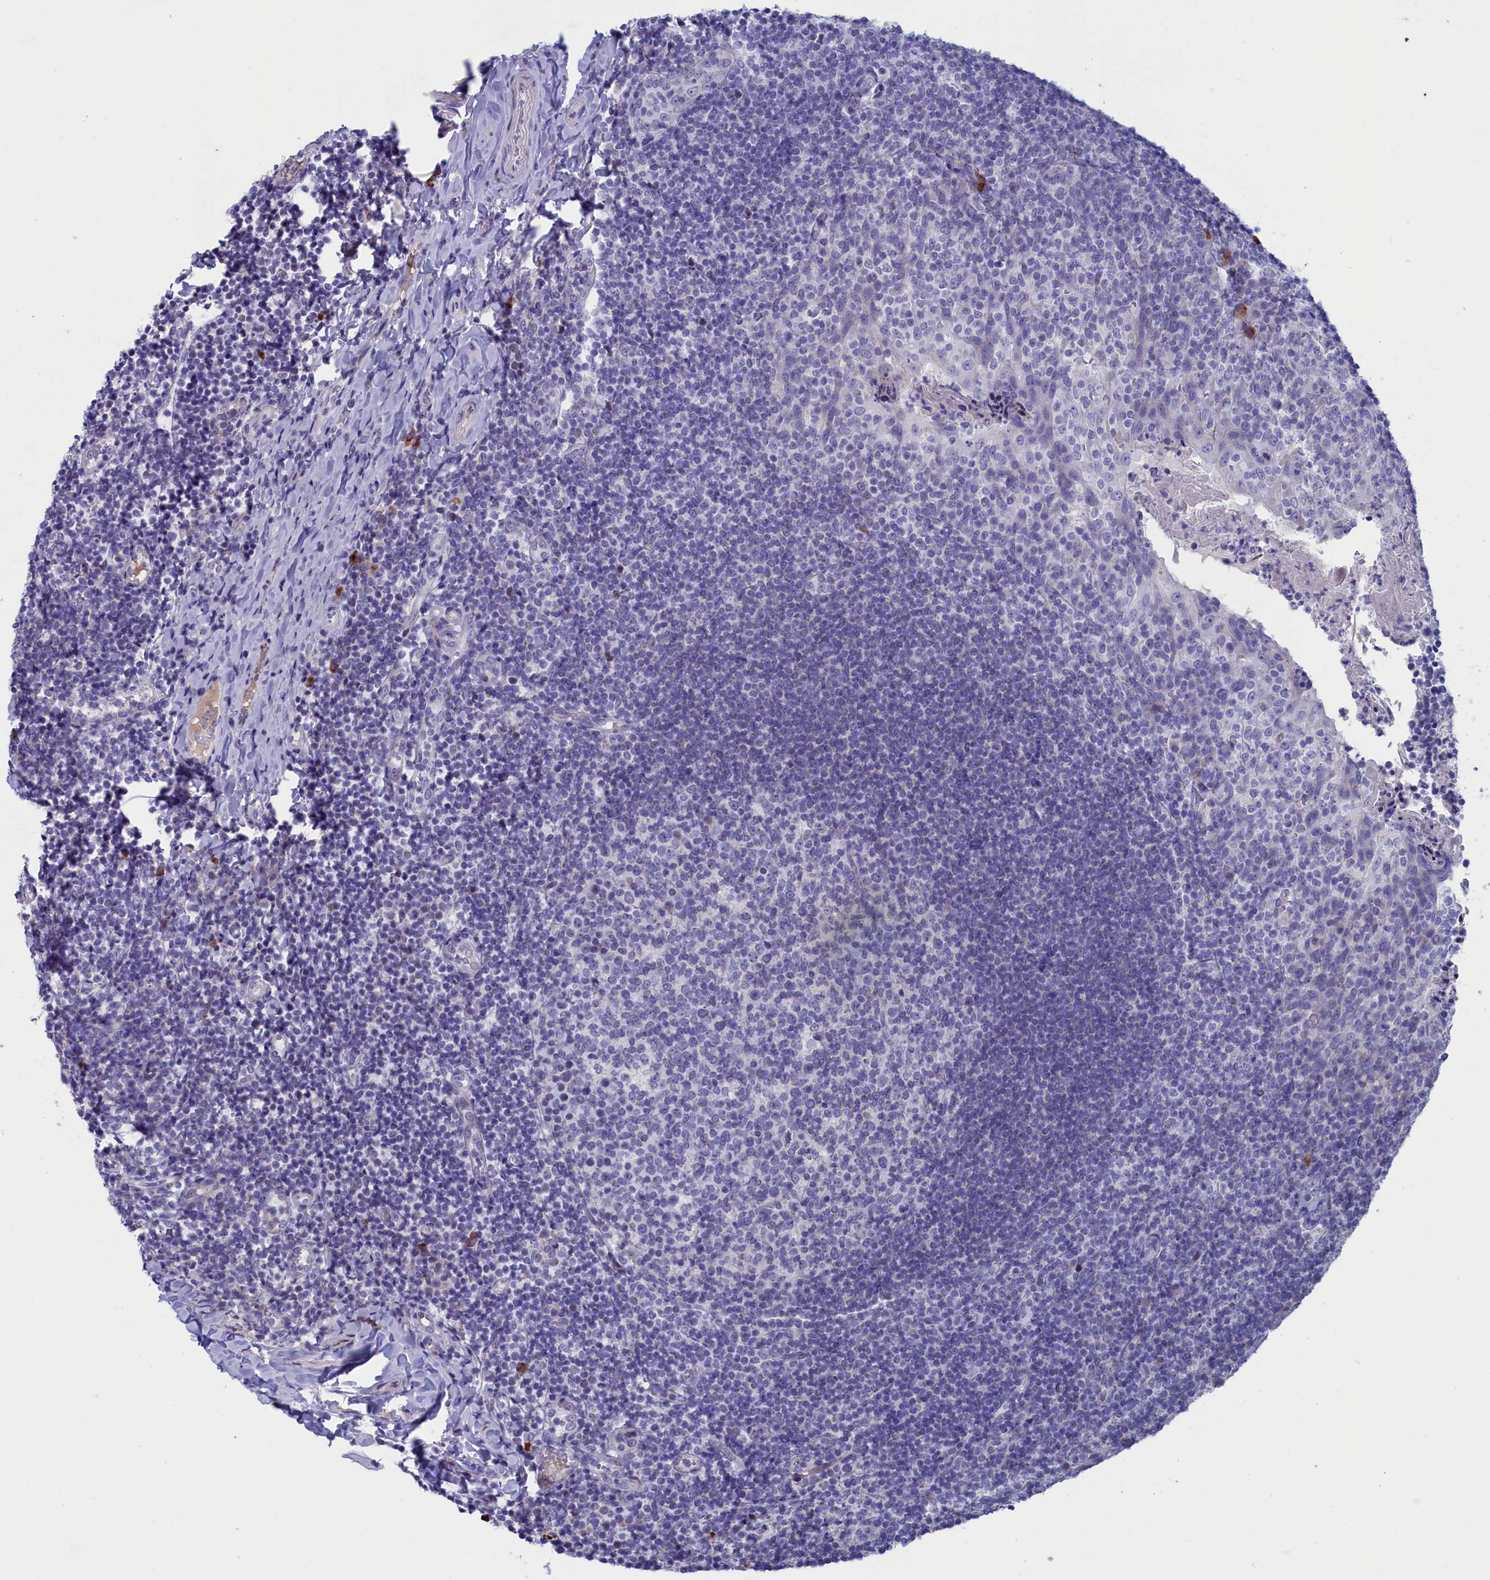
{"staining": {"intensity": "negative", "quantity": "none", "location": "none"}, "tissue": "tonsil", "cell_type": "Germinal center cells", "image_type": "normal", "snomed": [{"axis": "morphology", "description": "Normal tissue, NOS"}, {"axis": "topography", "description": "Tonsil"}], "caption": "A high-resolution photomicrograph shows immunohistochemistry (IHC) staining of unremarkable tonsil, which demonstrates no significant expression in germinal center cells.", "gene": "NIBAN3", "patient": {"sex": "female", "age": 10}}